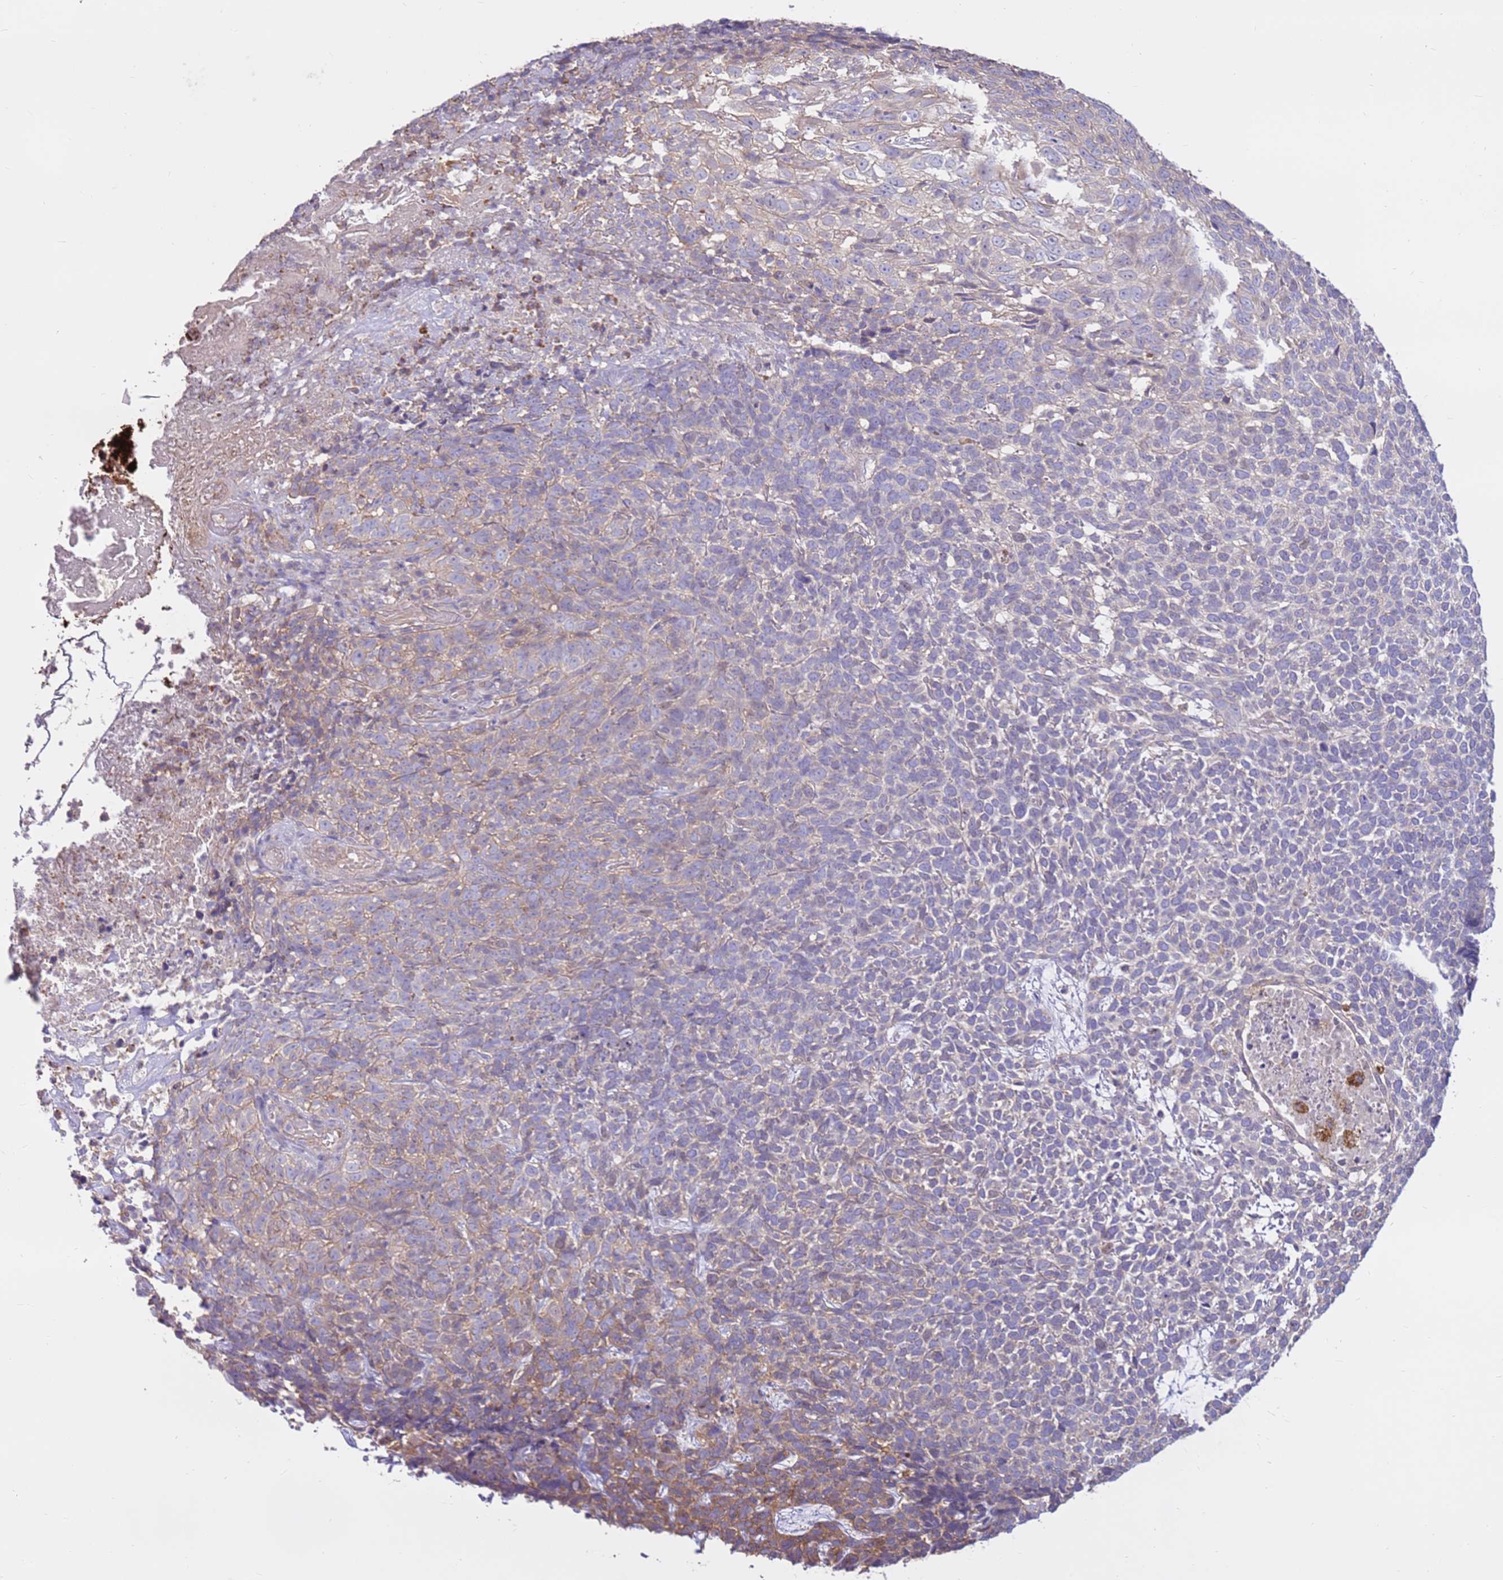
{"staining": {"intensity": "weak", "quantity": "<25%", "location": "cytoplasmic/membranous"}, "tissue": "skin cancer", "cell_type": "Tumor cells", "image_type": "cancer", "snomed": [{"axis": "morphology", "description": "Basal cell carcinoma"}, {"axis": "topography", "description": "Skin"}], "caption": "DAB immunohistochemical staining of skin cancer reveals no significant staining in tumor cells.", "gene": "EVA1B", "patient": {"sex": "female", "age": 84}}